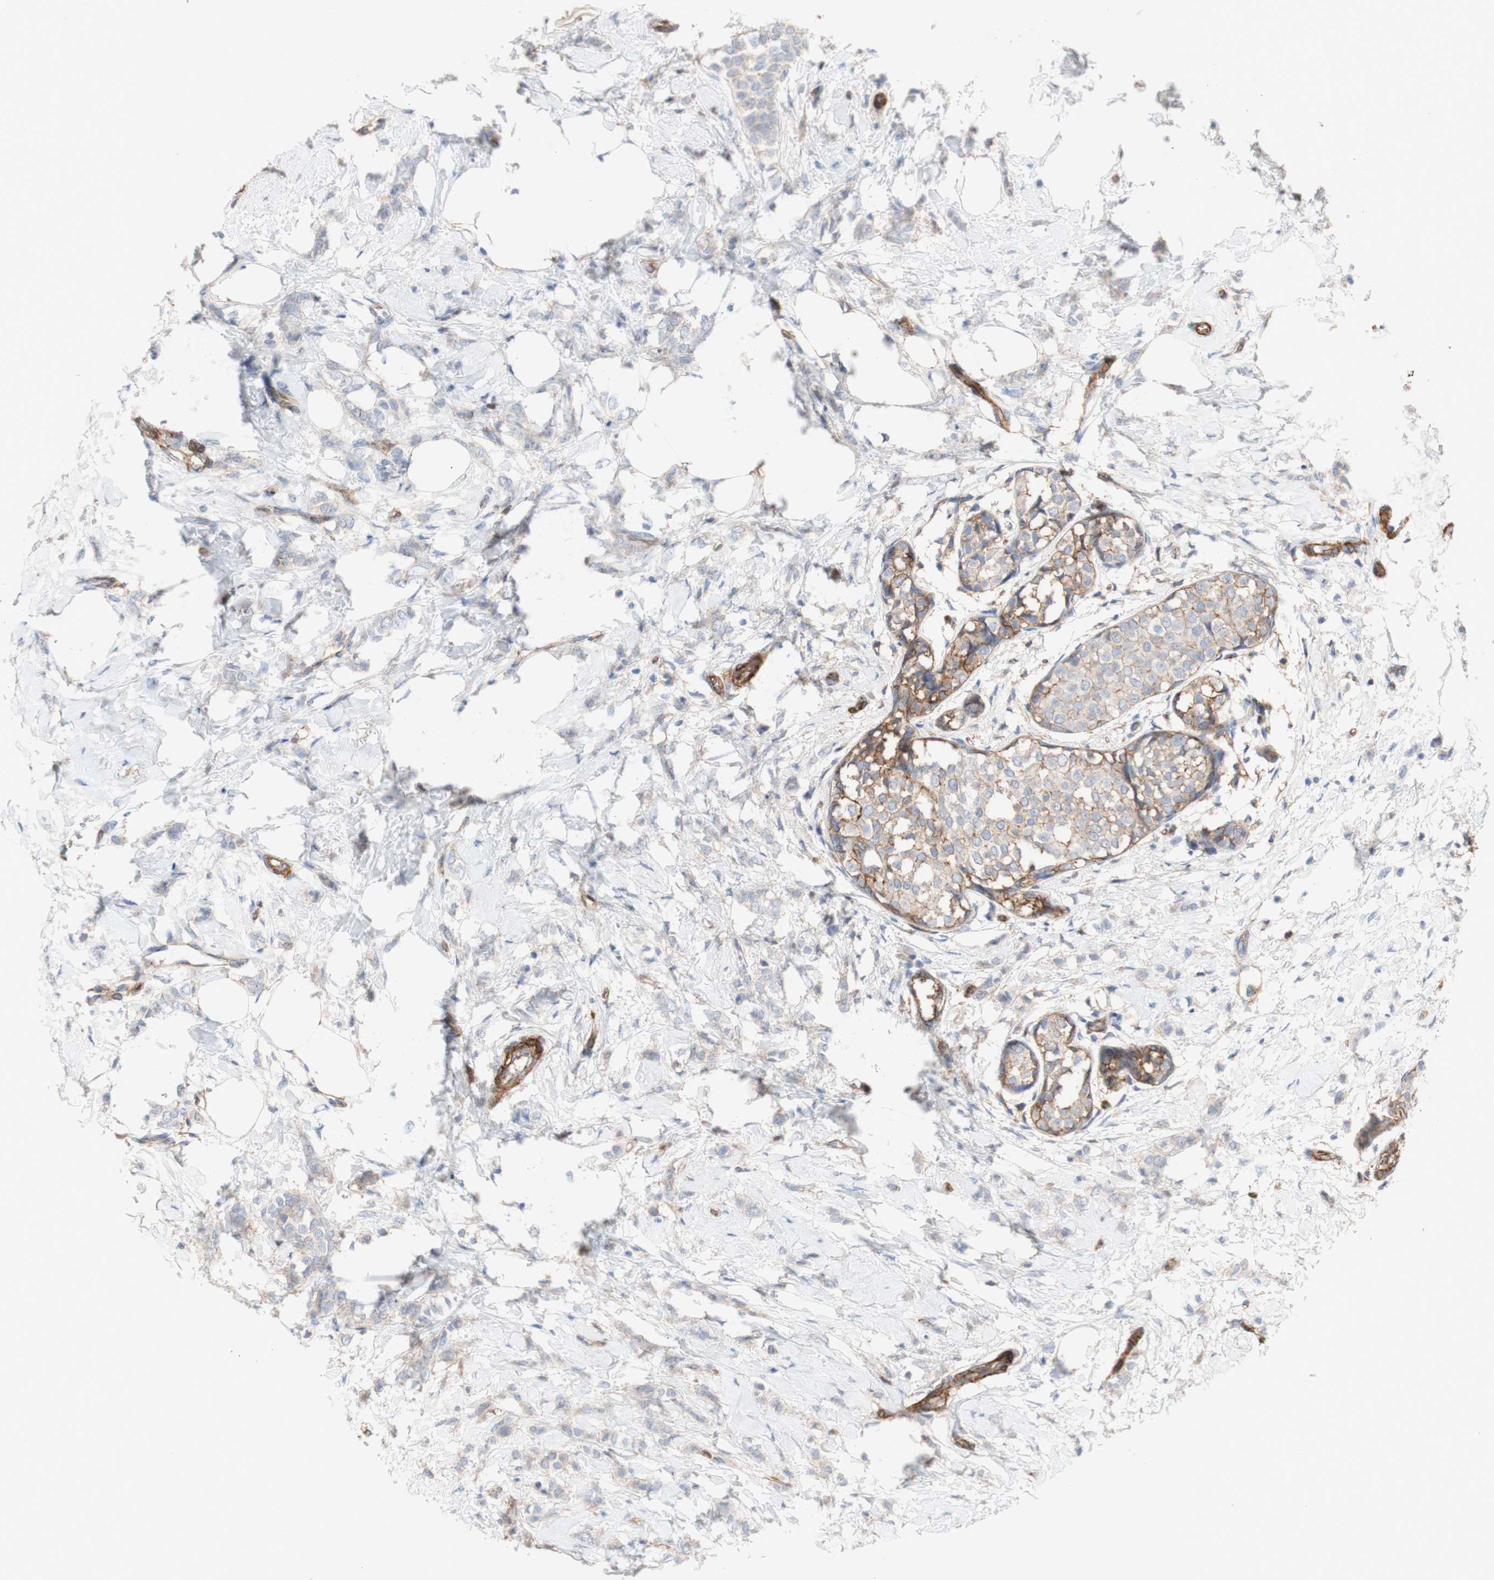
{"staining": {"intensity": "moderate", "quantity": "25%-75%", "location": "cytoplasmic/membranous"}, "tissue": "breast cancer", "cell_type": "Tumor cells", "image_type": "cancer", "snomed": [{"axis": "morphology", "description": "Lobular carcinoma, in situ"}, {"axis": "morphology", "description": "Lobular carcinoma"}, {"axis": "topography", "description": "Breast"}], "caption": "DAB immunohistochemical staining of human breast cancer (lobular carcinoma in situ) exhibits moderate cytoplasmic/membranous protein expression in about 25%-75% of tumor cells.", "gene": "ATP2A3", "patient": {"sex": "female", "age": 41}}